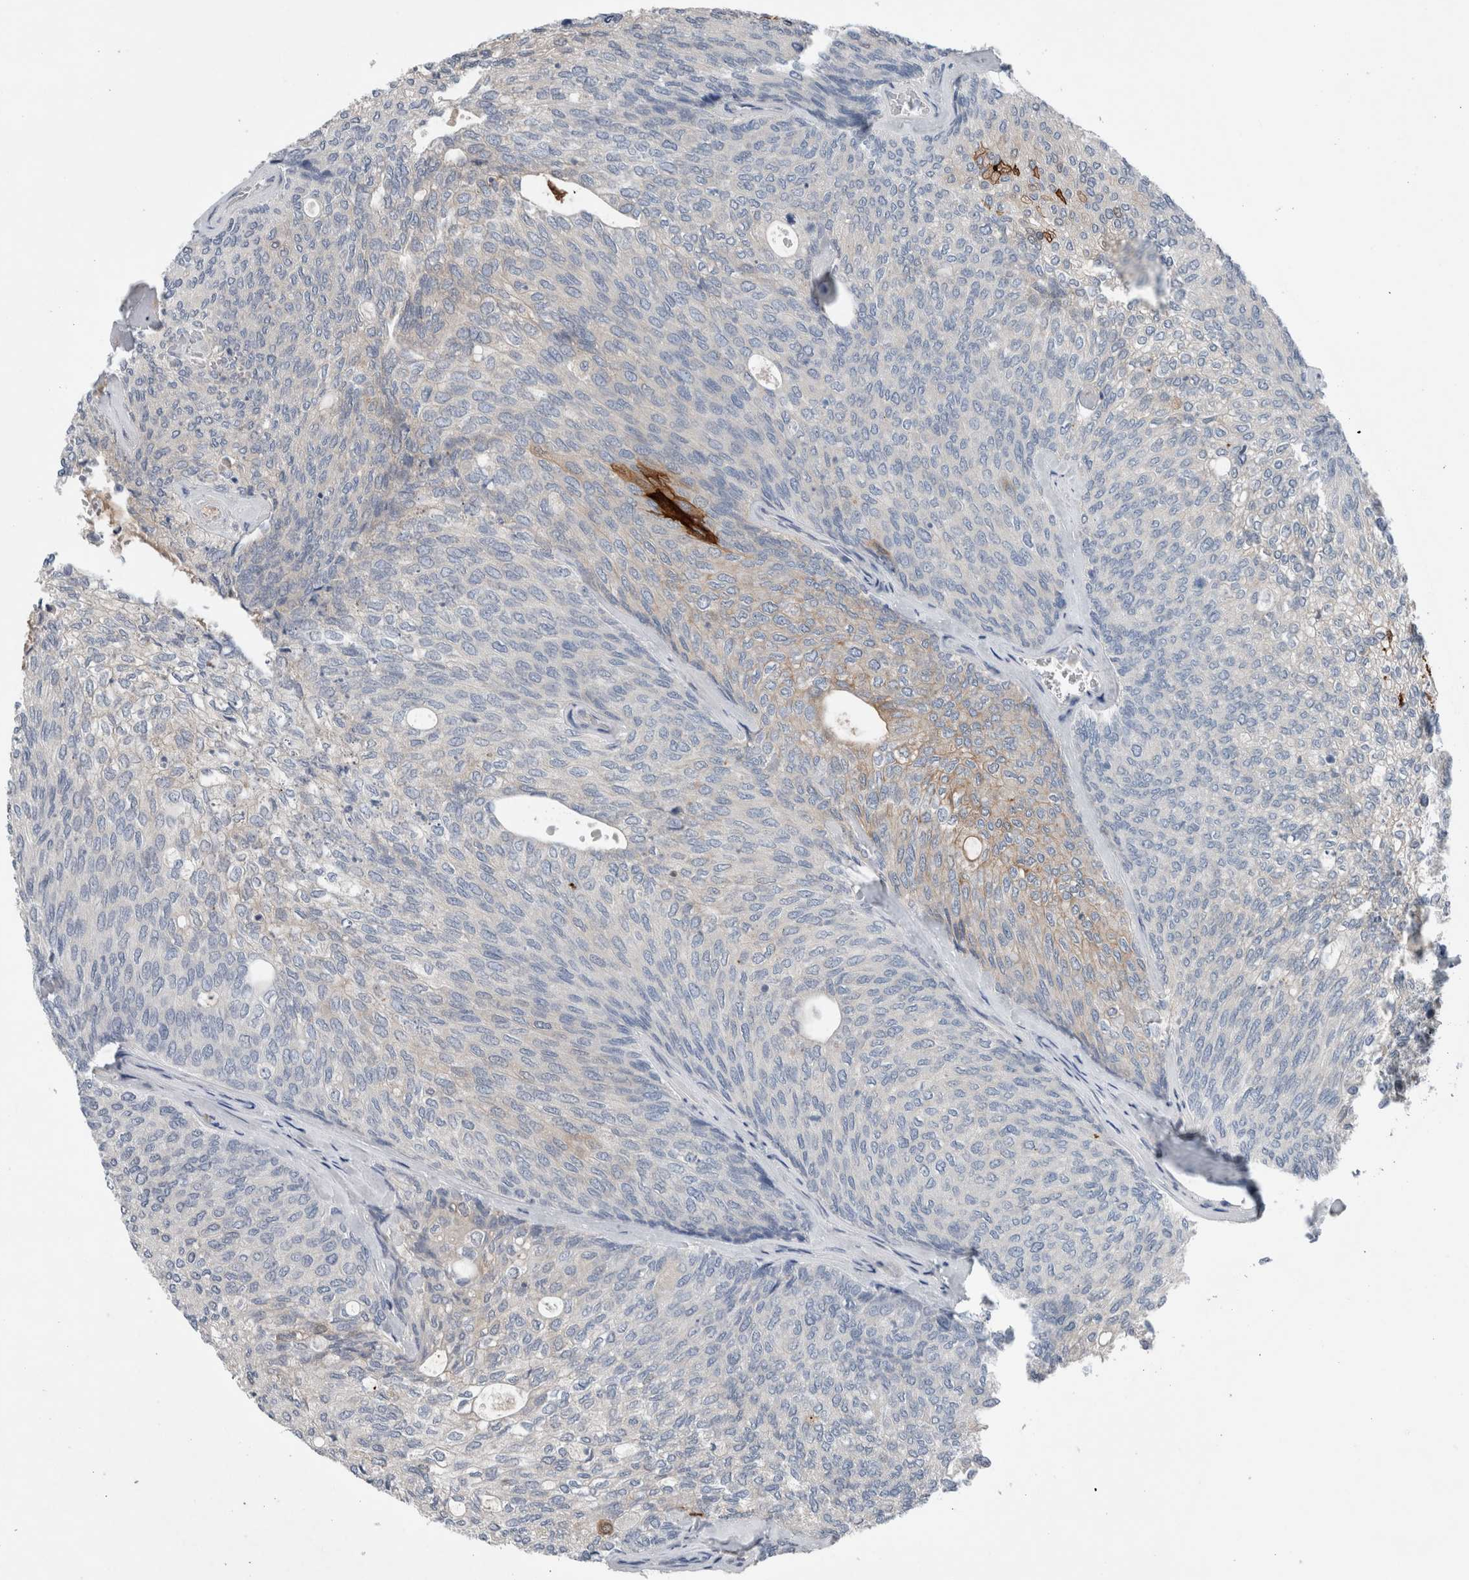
{"staining": {"intensity": "weak", "quantity": "<25%", "location": "cytoplasmic/membranous"}, "tissue": "urothelial cancer", "cell_type": "Tumor cells", "image_type": "cancer", "snomed": [{"axis": "morphology", "description": "Urothelial carcinoma, Low grade"}, {"axis": "topography", "description": "Urinary bladder"}], "caption": "Tumor cells show no significant protein expression in low-grade urothelial carcinoma.", "gene": "CRNN", "patient": {"sex": "female", "age": 79}}